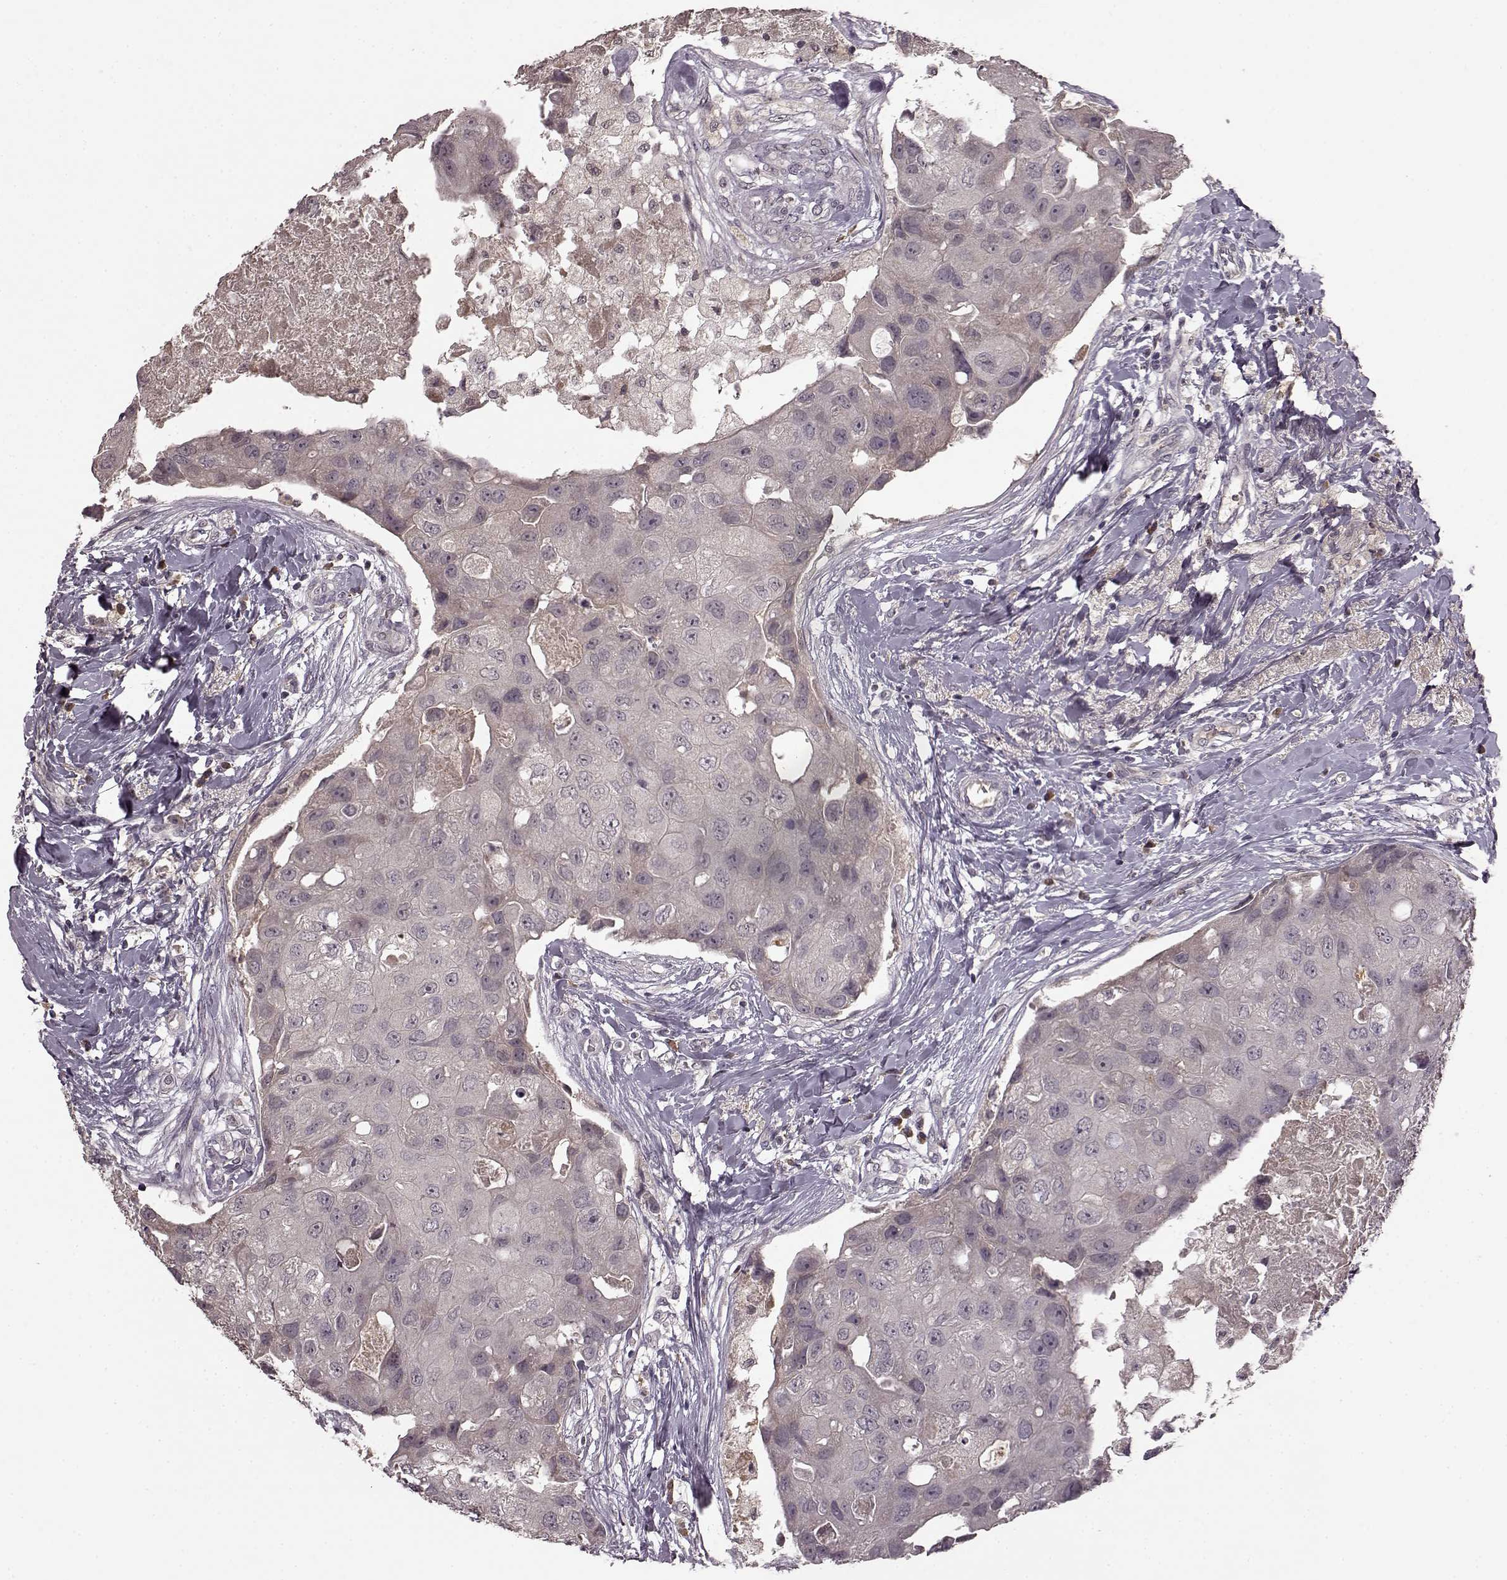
{"staining": {"intensity": "negative", "quantity": "none", "location": "none"}, "tissue": "breast cancer", "cell_type": "Tumor cells", "image_type": "cancer", "snomed": [{"axis": "morphology", "description": "Duct carcinoma"}, {"axis": "topography", "description": "Breast"}], "caption": "A micrograph of invasive ductal carcinoma (breast) stained for a protein exhibits no brown staining in tumor cells. (Stains: DAB immunohistochemistry (IHC) with hematoxylin counter stain, Microscopy: brightfield microscopy at high magnification).", "gene": "NRL", "patient": {"sex": "female", "age": 43}}